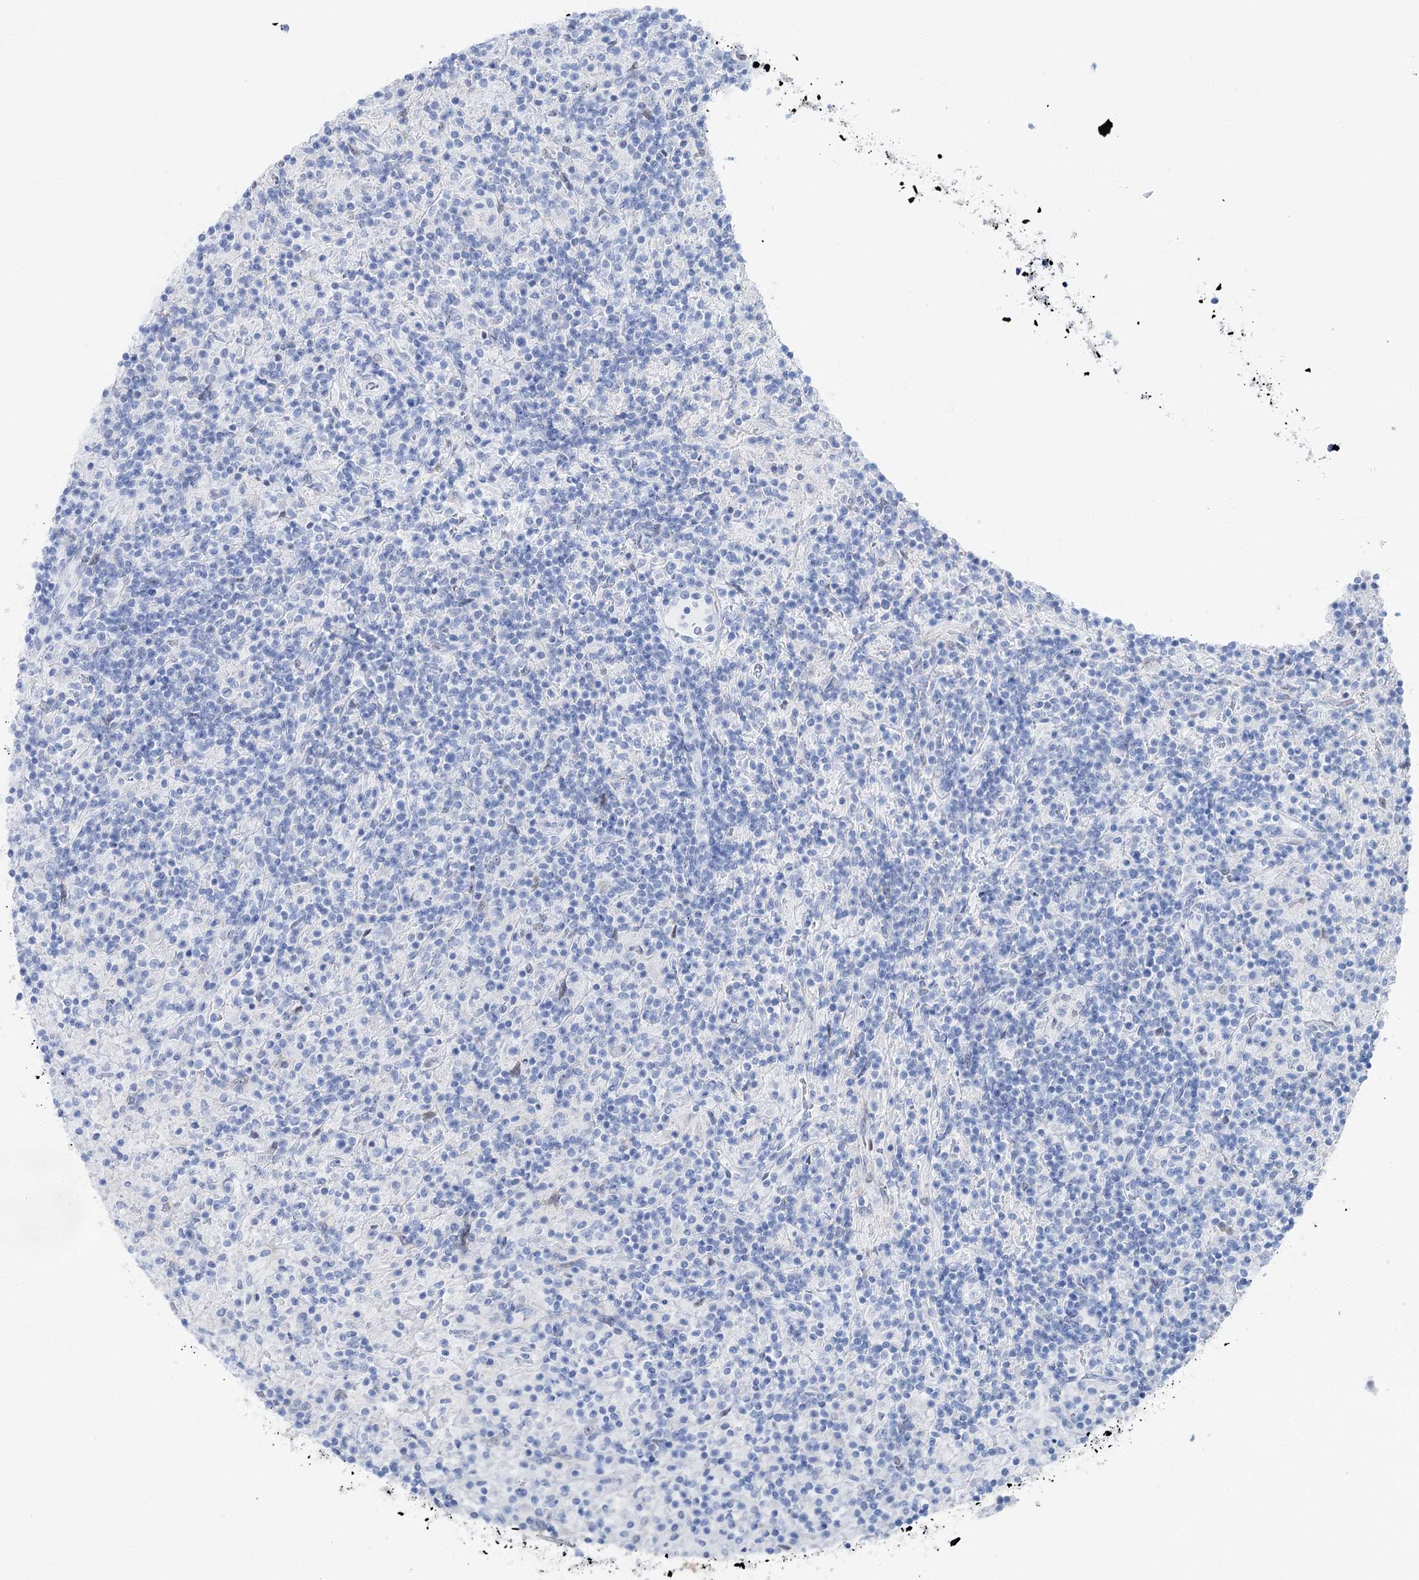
{"staining": {"intensity": "negative", "quantity": "none", "location": "none"}, "tissue": "lymphoma", "cell_type": "Tumor cells", "image_type": "cancer", "snomed": [{"axis": "morphology", "description": "Hodgkin's disease, NOS"}, {"axis": "topography", "description": "Lymph node"}], "caption": "Tumor cells show no significant protein positivity in Hodgkin's disease. The staining is performed using DAB (3,3'-diaminobenzidine) brown chromogen with nuclei counter-stained in using hematoxylin.", "gene": "UGDH", "patient": {"sex": "male", "age": 70}}